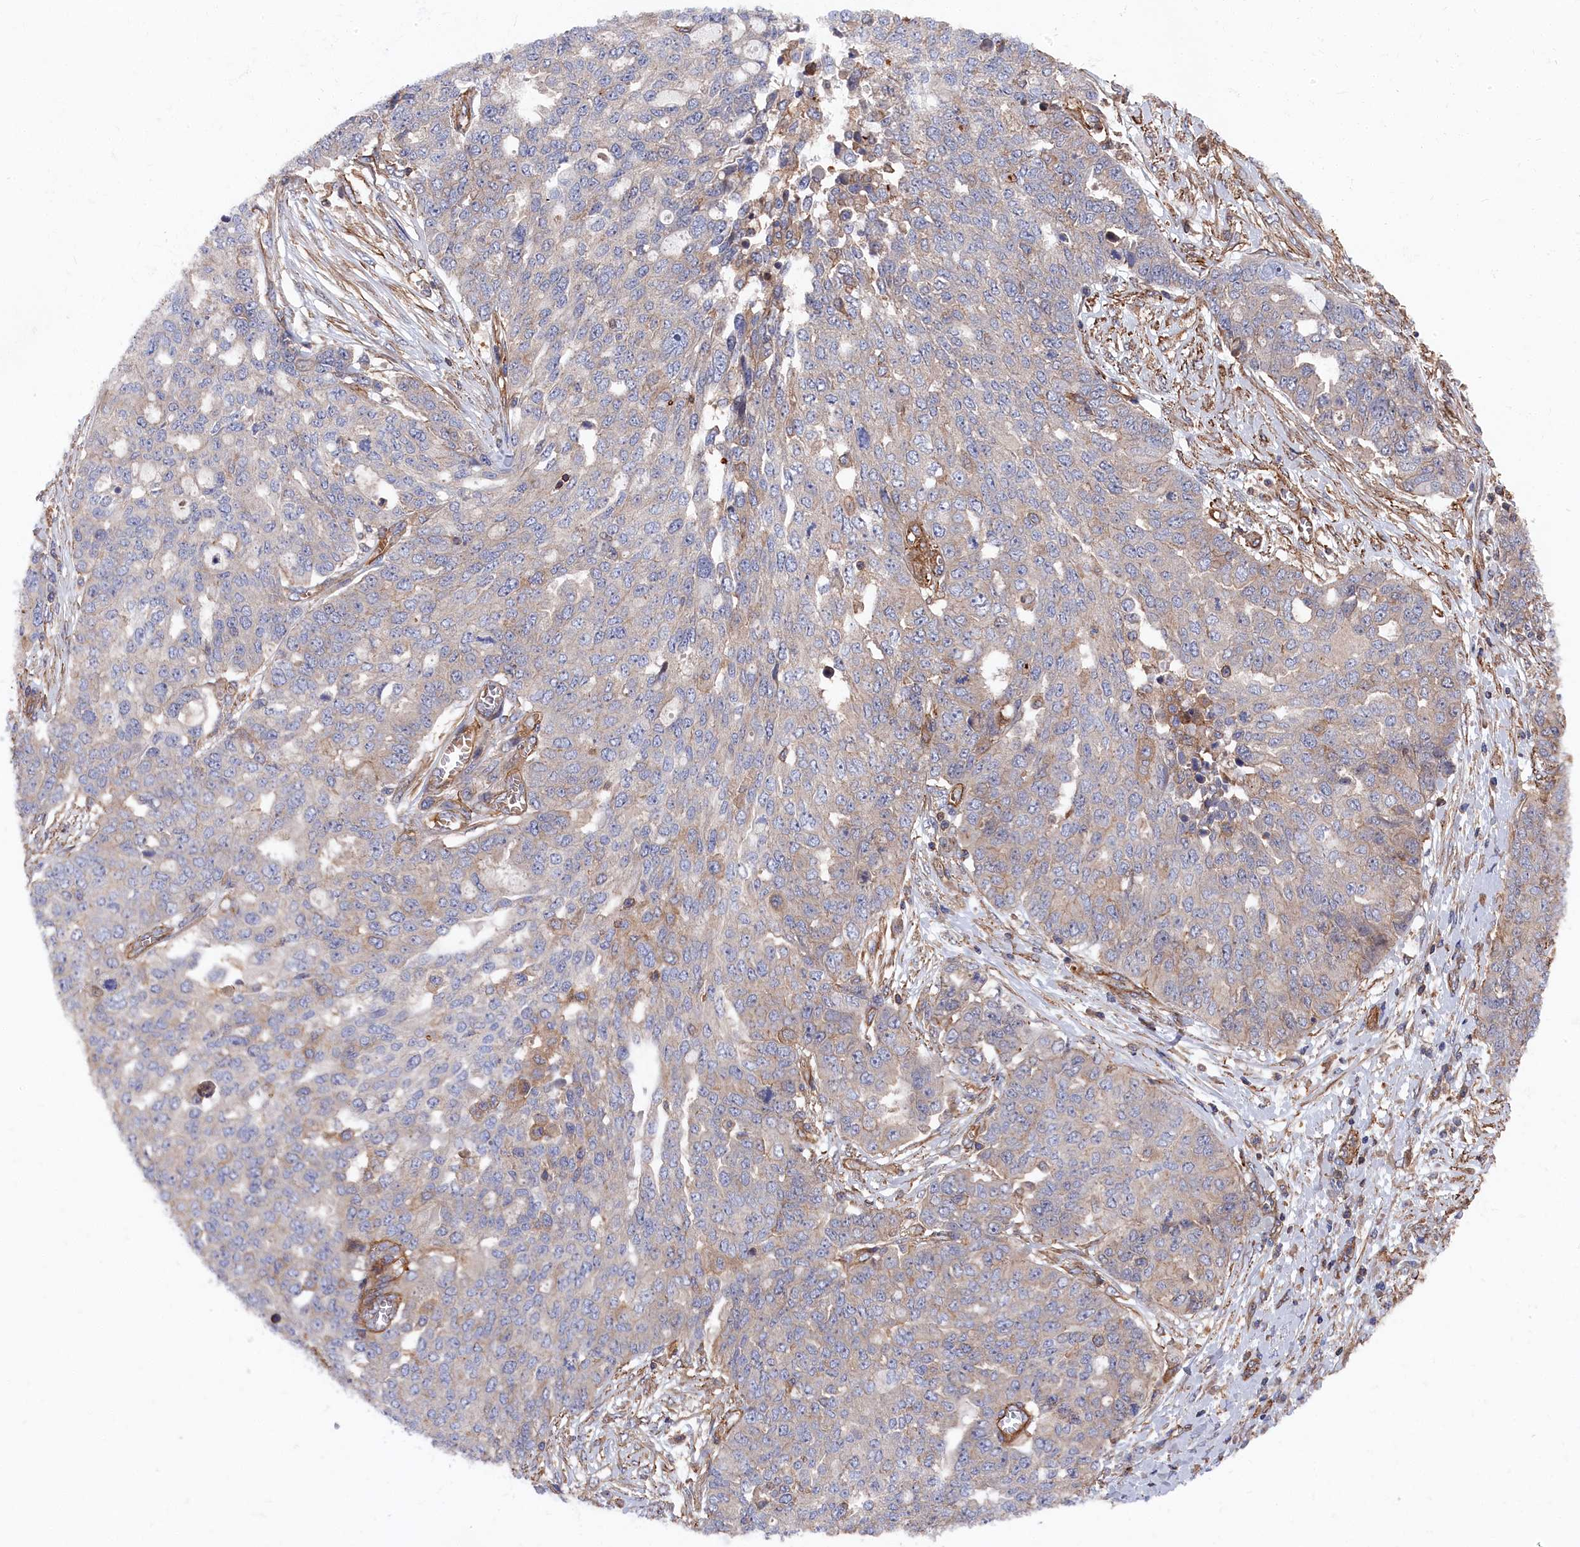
{"staining": {"intensity": "weak", "quantity": "<25%", "location": "cytoplasmic/membranous"}, "tissue": "ovarian cancer", "cell_type": "Tumor cells", "image_type": "cancer", "snomed": [{"axis": "morphology", "description": "Cystadenocarcinoma, serous, NOS"}, {"axis": "topography", "description": "Soft tissue"}, {"axis": "topography", "description": "Ovary"}], "caption": "Tumor cells show no significant expression in ovarian cancer.", "gene": "LDHD", "patient": {"sex": "female", "age": 57}}